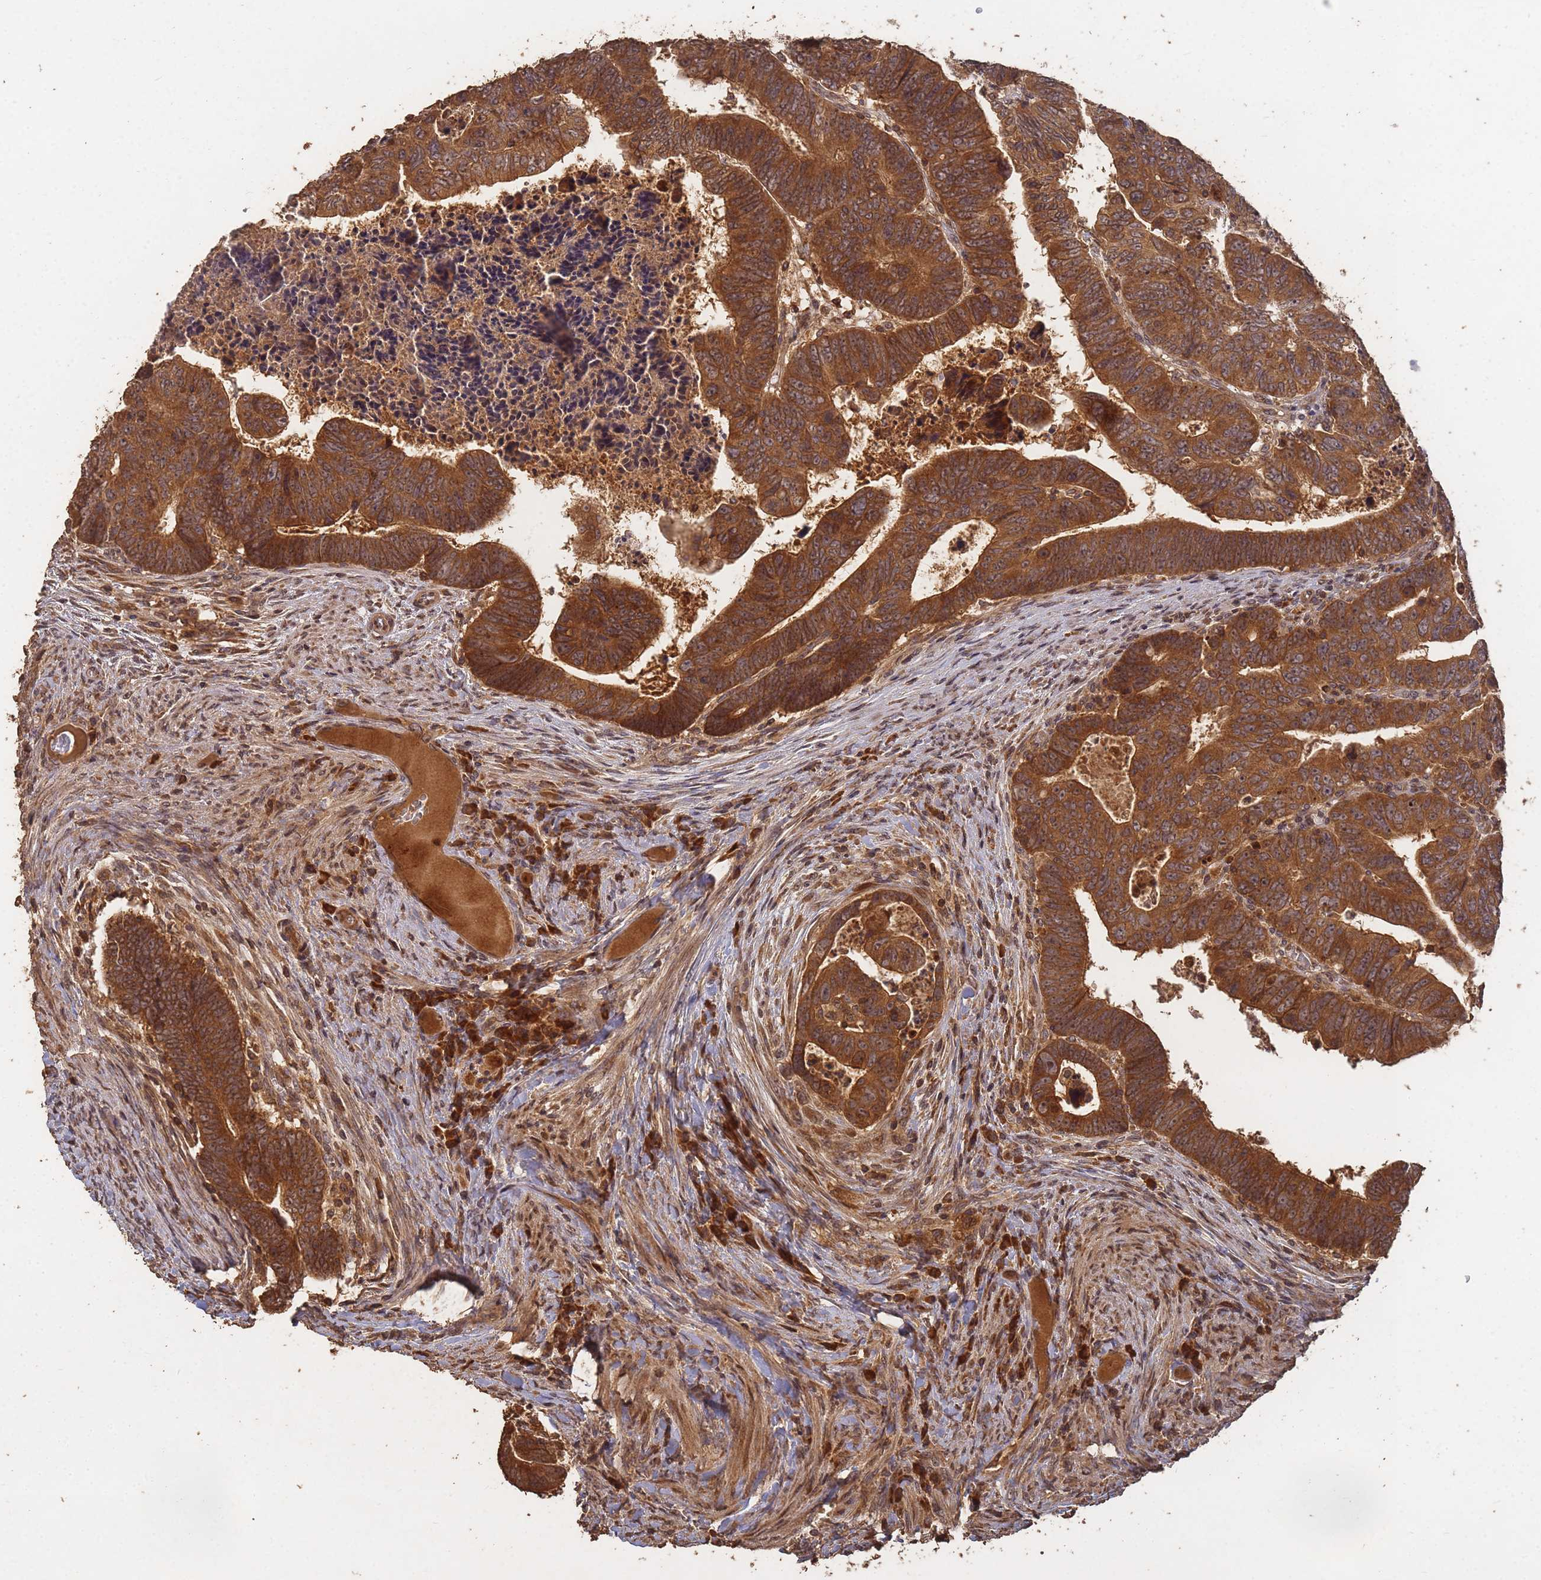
{"staining": {"intensity": "strong", "quantity": ">75%", "location": "cytoplasmic/membranous,nuclear"}, "tissue": "colorectal cancer", "cell_type": "Tumor cells", "image_type": "cancer", "snomed": [{"axis": "morphology", "description": "Normal tissue, NOS"}, {"axis": "morphology", "description": "Adenocarcinoma, NOS"}, {"axis": "topography", "description": "Rectum"}], "caption": "Colorectal cancer (adenocarcinoma) stained with a brown dye displays strong cytoplasmic/membranous and nuclear positive positivity in approximately >75% of tumor cells.", "gene": "ALKBH1", "patient": {"sex": "female", "age": 65}}